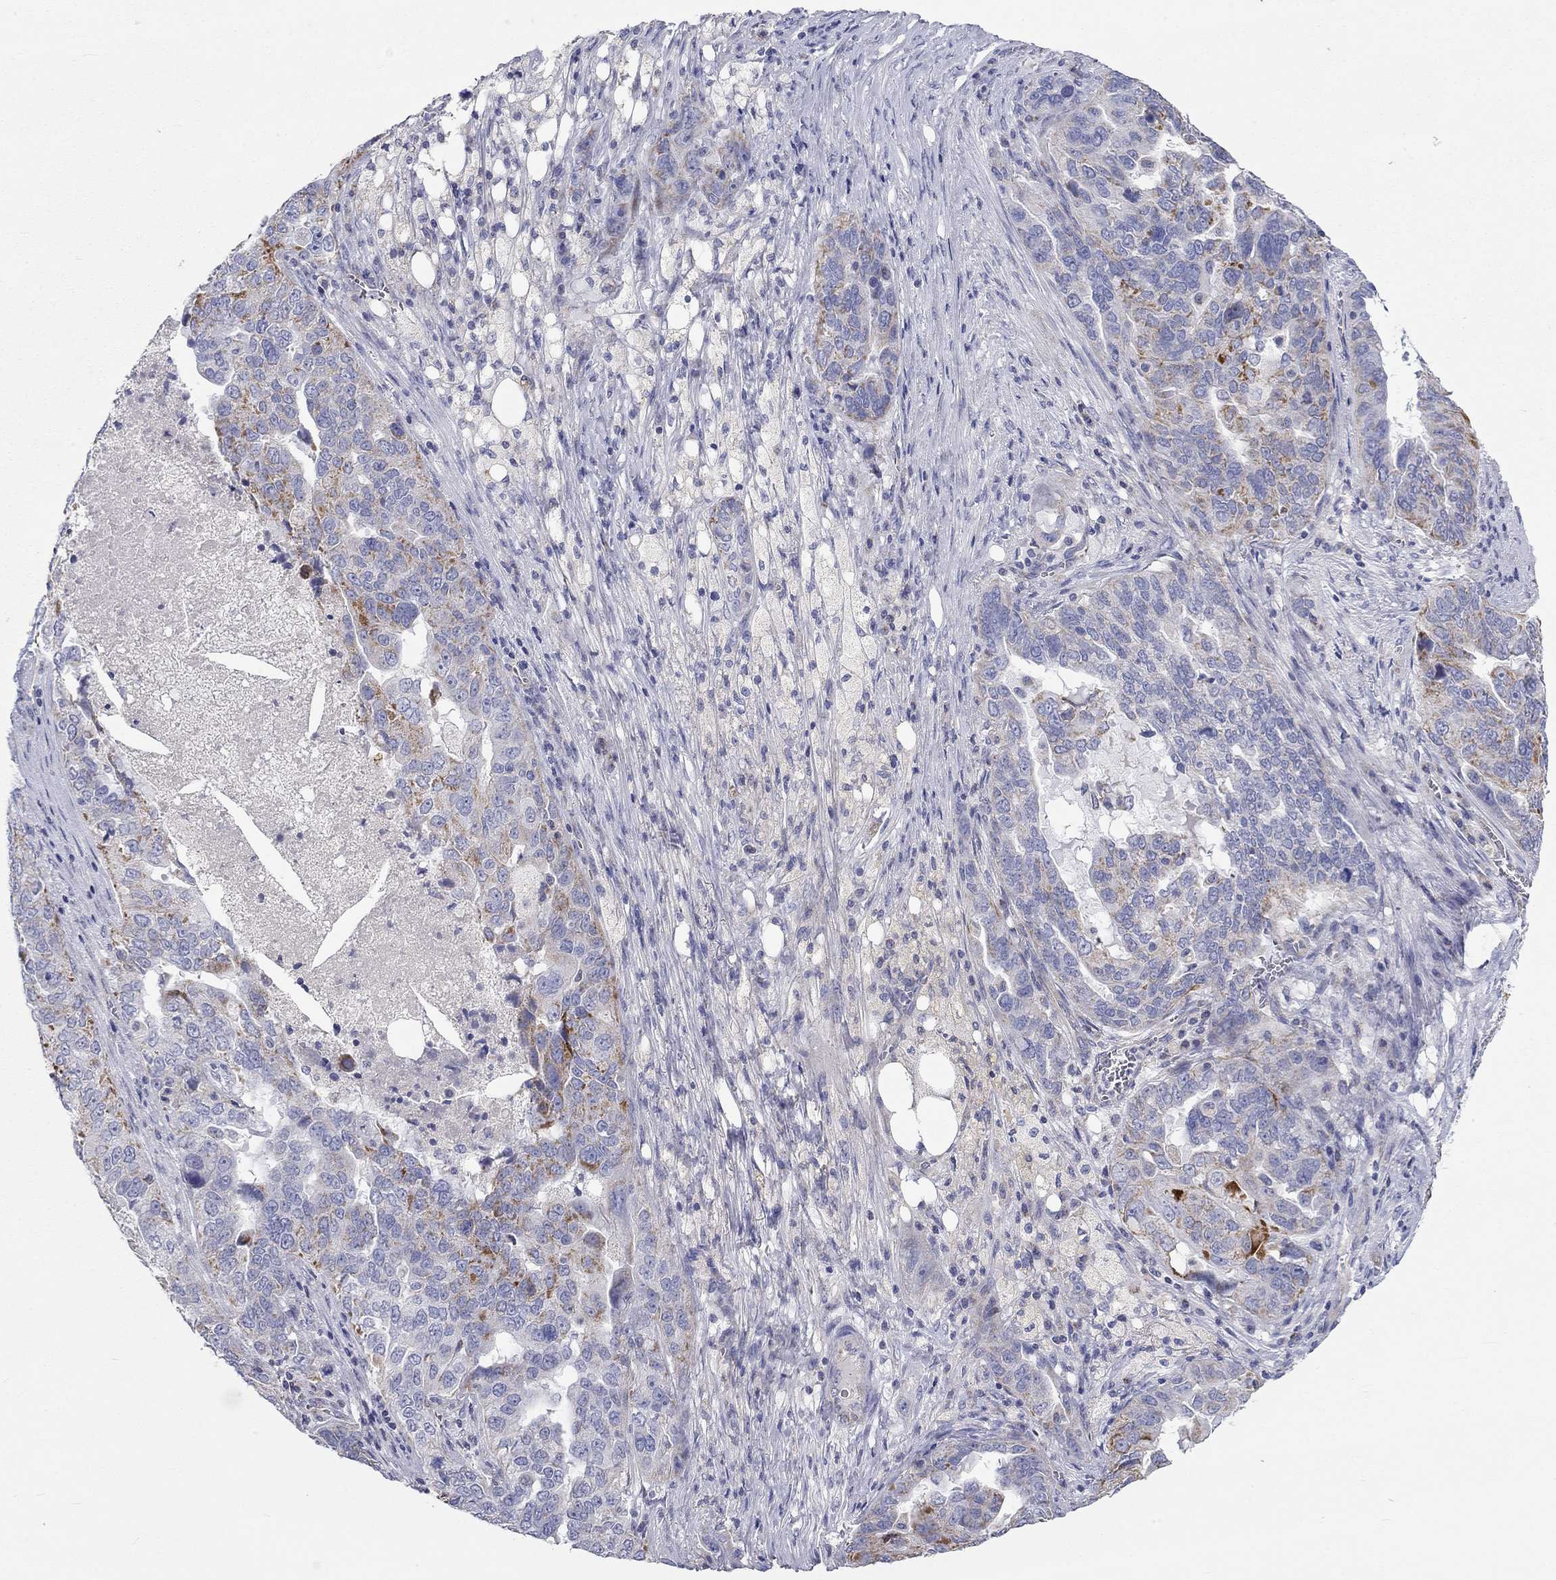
{"staining": {"intensity": "strong", "quantity": "<25%", "location": "cytoplasmic/membranous"}, "tissue": "ovarian cancer", "cell_type": "Tumor cells", "image_type": "cancer", "snomed": [{"axis": "morphology", "description": "Carcinoma, endometroid"}, {"axis": "topography", "description": "Soft tissue"}, {"axis": "topography", "description": "Ovary"}], "caption": "Brown immunohistochemical staining in ovarian cancer demonstrates strong cytoplasmic/membranous staining in approximately <25% of tumor cells. The protein is shown in brown color, while the nuclei are stained blue.", "gene": "RCAN1", "patient": {"sex": "female", "age": 52}}